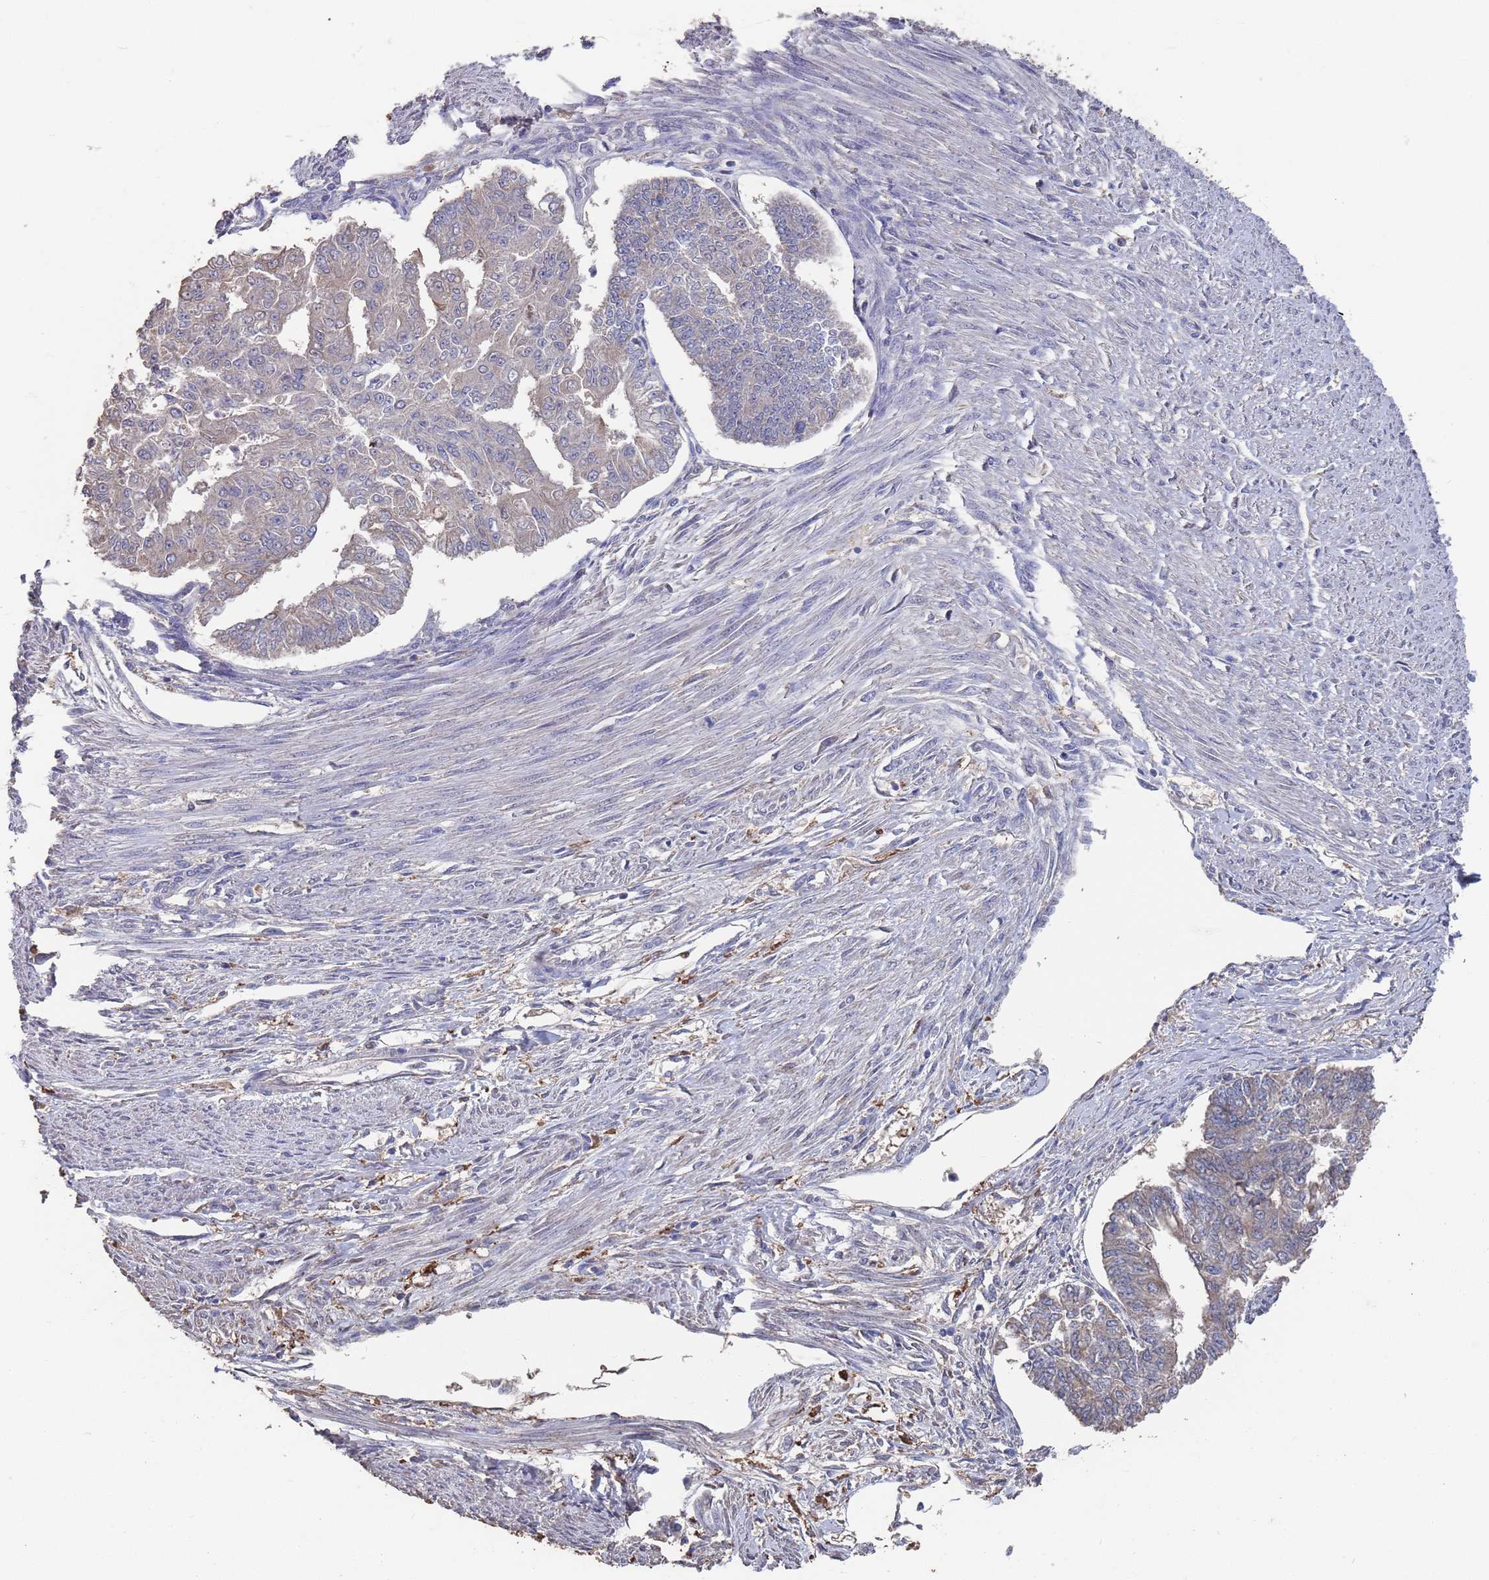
{"staining": {"intensity": "weak", "quantity": "<25%", "location": "cytoplasmic/membranous"}, "tissue": "endometrial cancer", "cell_type": "Tumor cells", "image_type": "cancer", "snomed": [{"axis": "morphology", "description": "Adenocarcinoma, NOS"}, {"axis": "topography", "description": "Endometrium"}], "caption": "This histopathology image is of adenocarcinoma (endometrial) stained with immunohistochemistry (IHC) to label a protein in brown with the nuclei are counter-stained blue. There is no staining in tumor cells.", "gene": "BTBD18", "patient": {"sex": "female", "age": 32}}